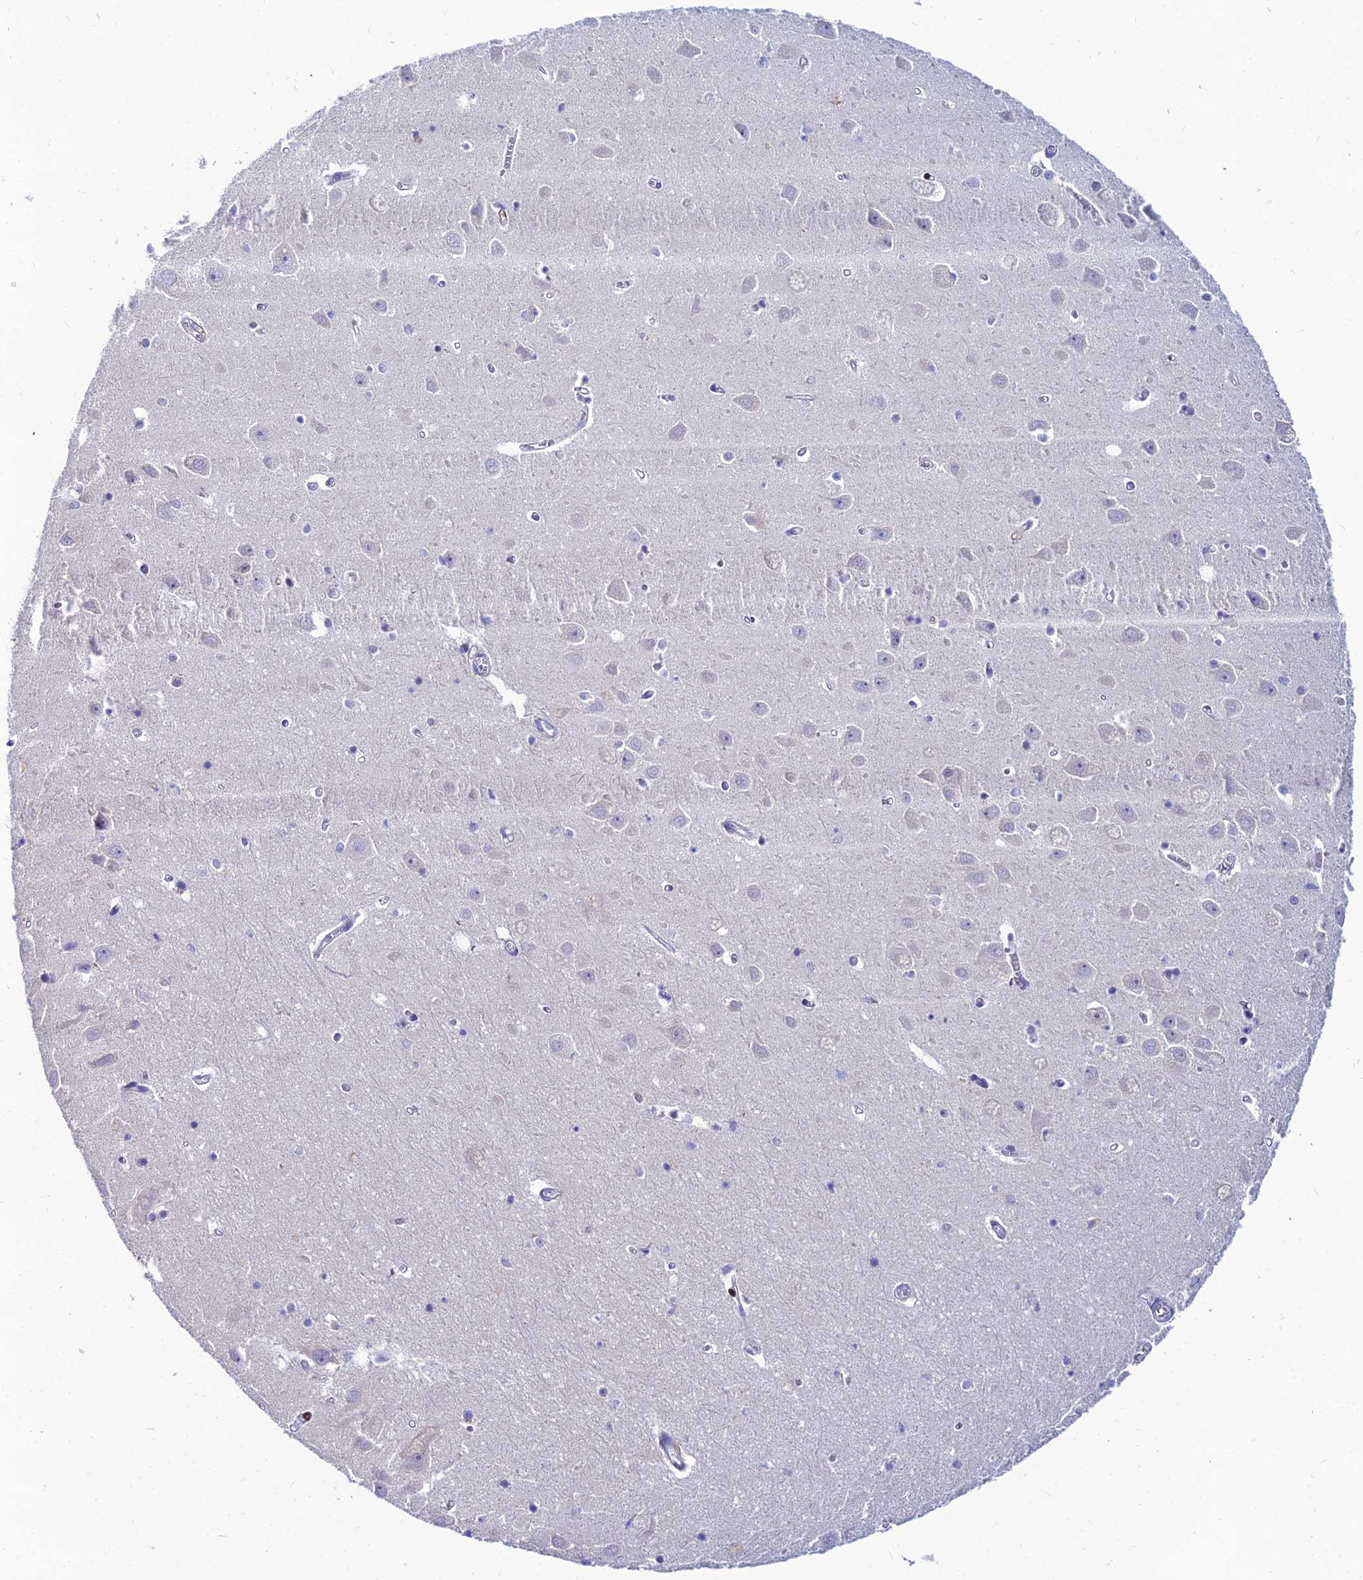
{"staining": {"intensity": "negative", "quantity": "none", "location": "none"}, "tissue": "hippocampus", "cell_type": "Glial cells", "image_type": "normal", "snomed": [{"axis": "morphology", "description": "Normal tissue, NOS"}, {"axis": "topography", "description": "Hippocampus"}], "caption": "IHC of unremarkable human hippocampus reveals no staining in glial cells.", "gene": "GOLGA6A", "patient": {"sex": "female", "age": 64}}